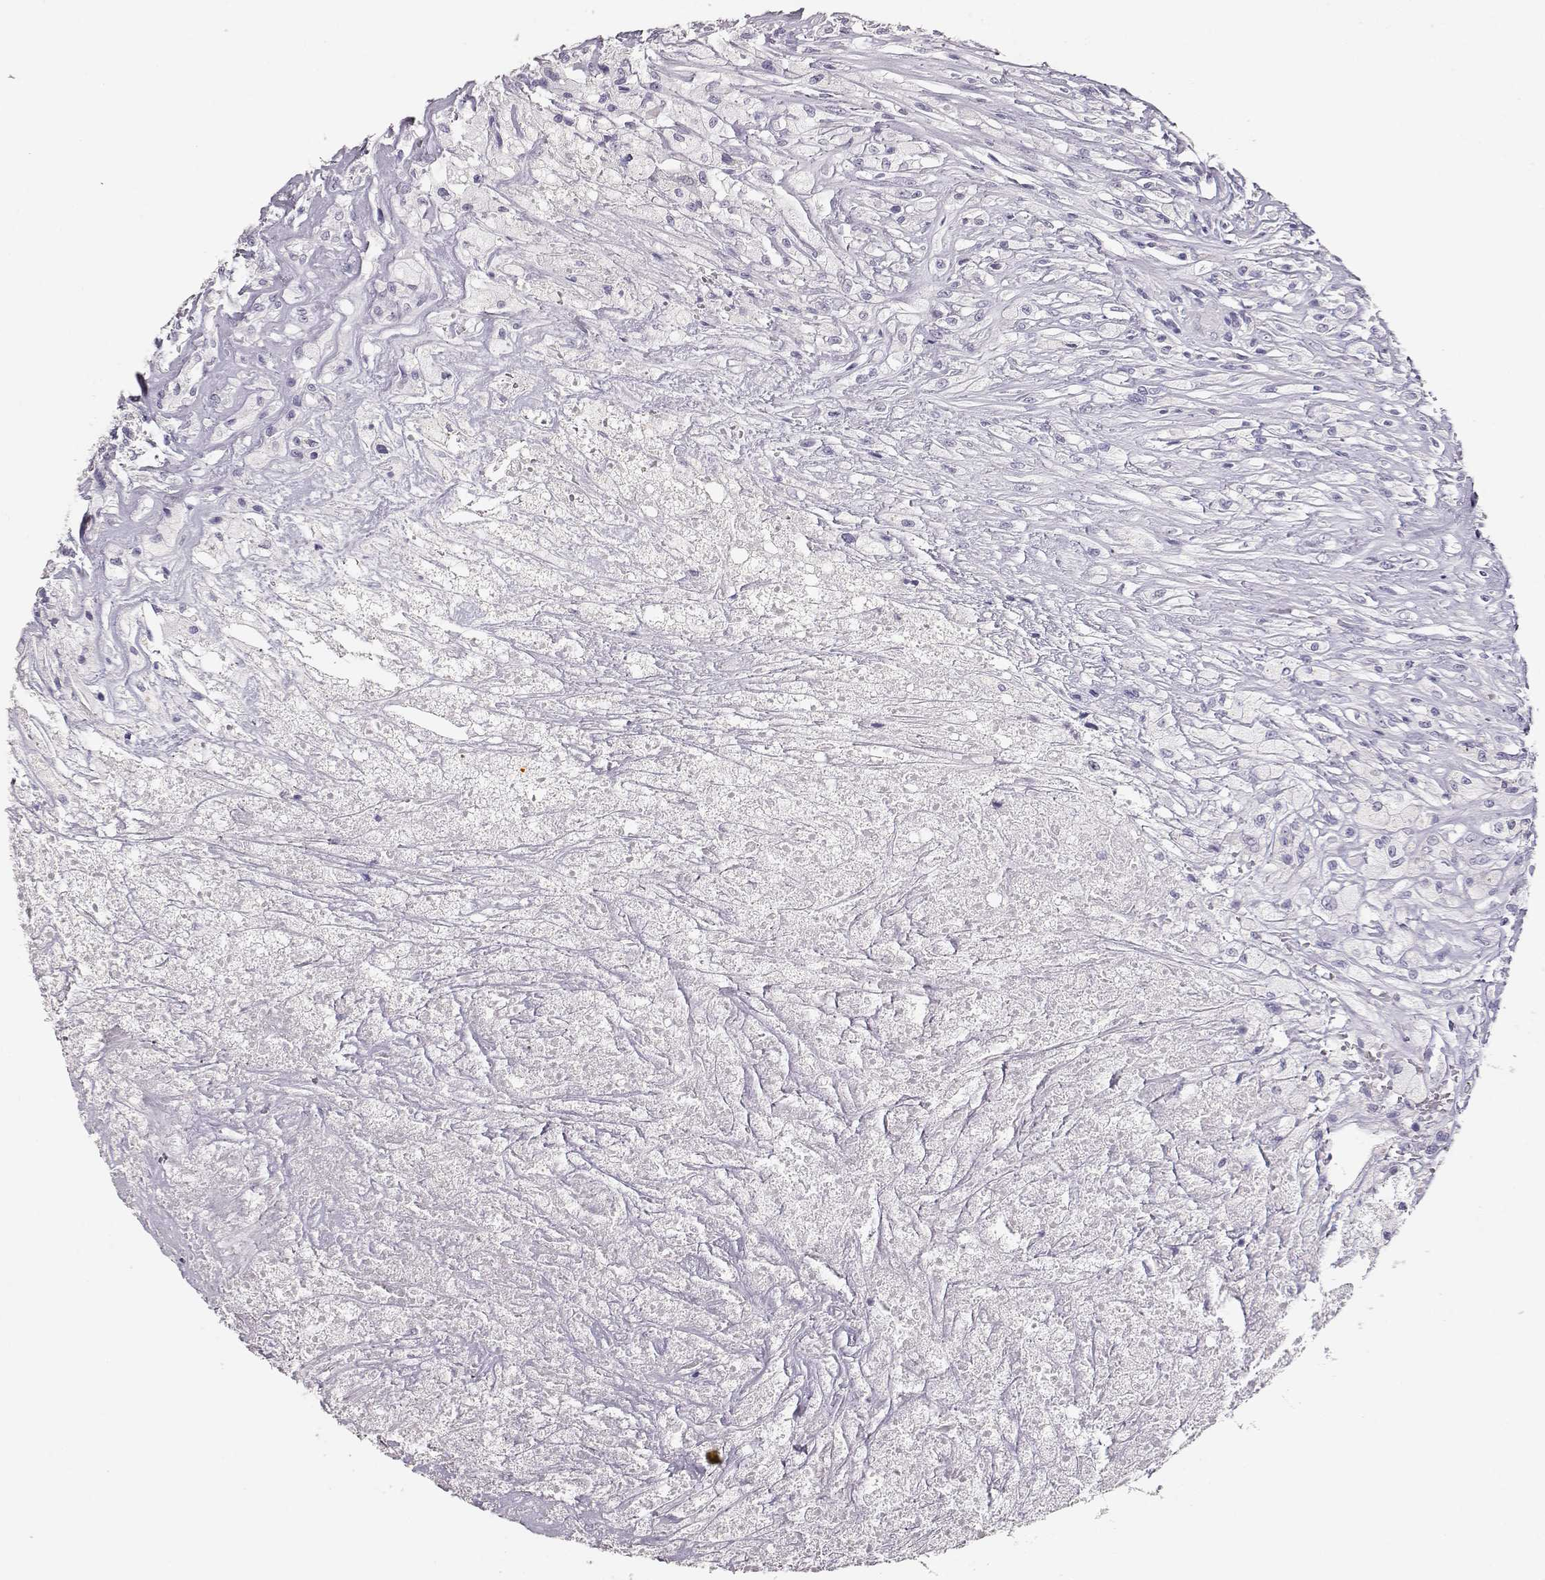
{"staining": {"intensity": "negative", "quantity": "none", "location": "none"}, "tissue": "testis cancer", "cell_type": "Tumor cells", "image_type": "cancer", "snomed": [{"axis": "morphology", "description": "Necrosis, NOS"}, {"axis": "morphology", "description": "Carcinoma, Embryonal, NOS"}, {"axis": "topography", "description": "Testis"}], "caption": "Immunohistochemical staining of human testis cancer demonstrates no significant expression in tumor cells.", "gene": "MAGEC1", "patient": {"sex": "male", "age": 19}}